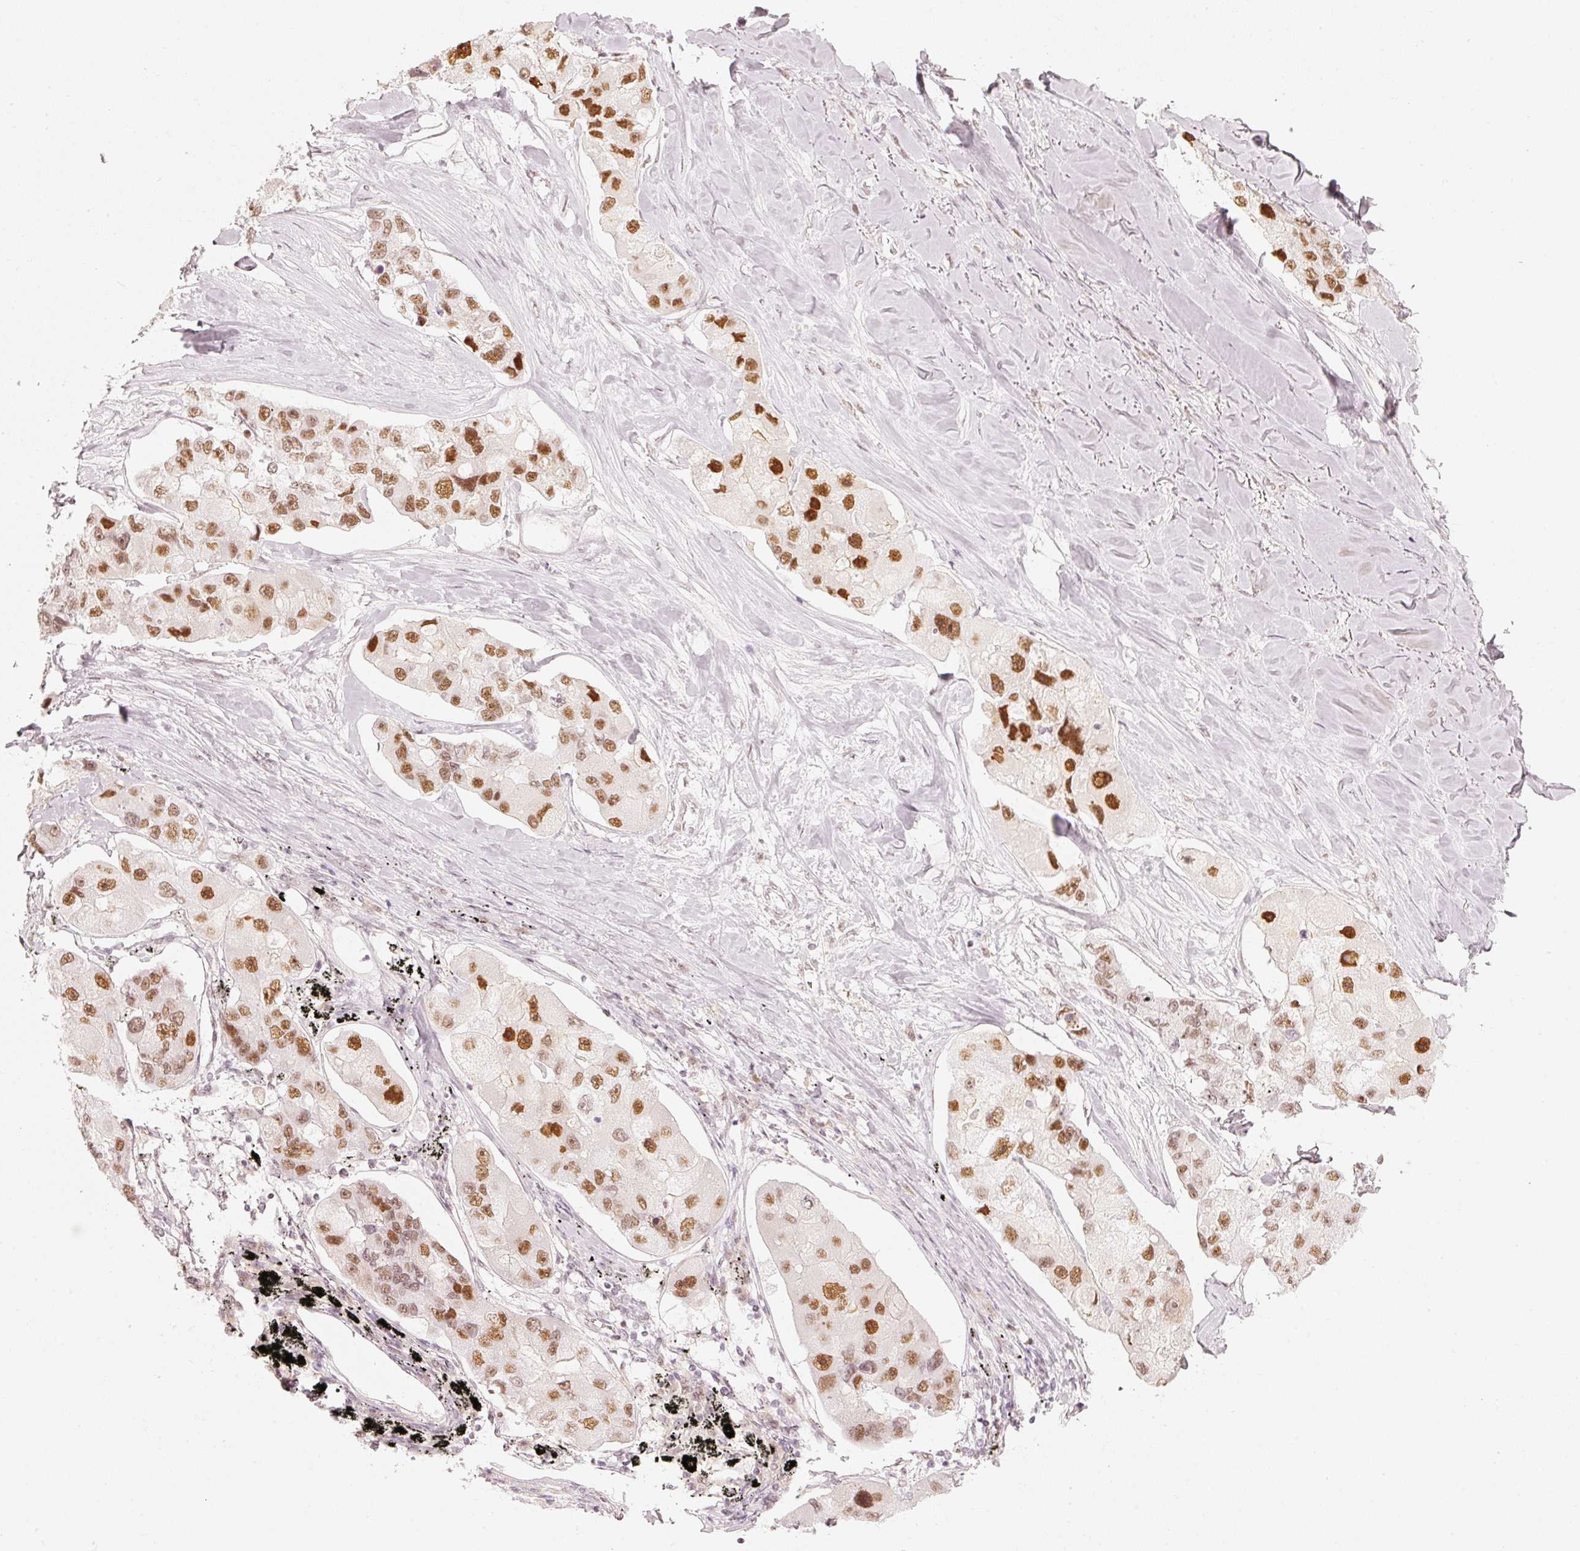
{"staining": {"intensity": "moderate", "quantity": ">75%", "location": "nuclear"}, "tissue": "lung cancer", "cell_type": "Tumor cells", "image_type": "cancer", "snomed": [{"axis": "morphology", "description": "Adenocarcinoma, NOS"}, {"axis": "topography", "description": "Lung"}], "caption": "Moderate nuclear expression for a protein is identified in approximately >75% of tumor cells of lung adenocarcinoma using immunohistochemistry (IHC).", "gene": "PPP1R10", "patient": {"sex": "female", "age": 54}}